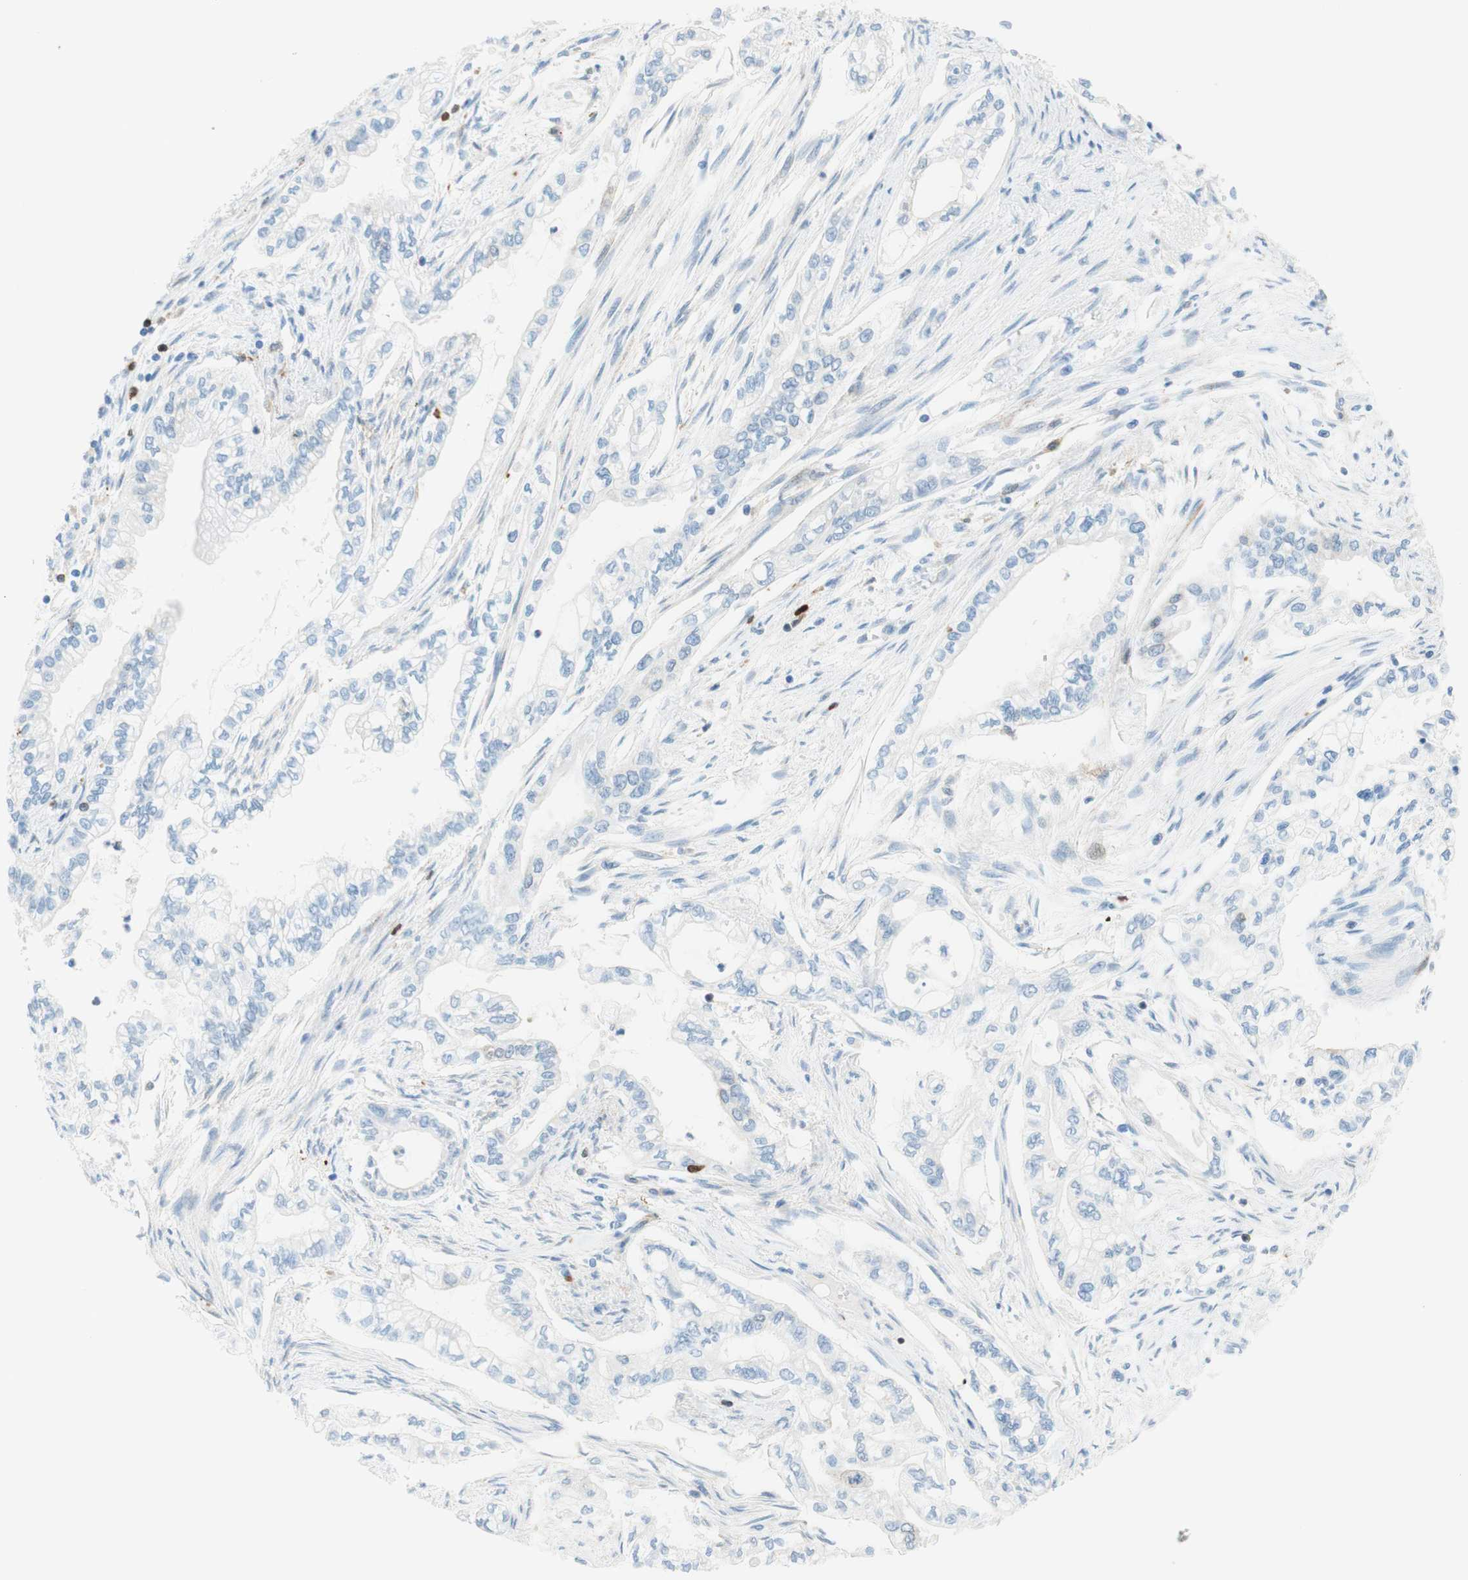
{"staining": {"intensity": "negative", "quantity": "none", "location": "none"}, "tissue": "pancreatic cancer", "cell_type": "Tumor cells", "image_type": "cancer", "snomed": [{"axis": "morphology", "description": "Normal tissue, NOS"}, {"axis": "topography", "description": "Pancreas"}], "caption": "This image is of pancreatic cancer stained with IHC to label a protein in brown with the nuclei are counter-stained blue. There is no expression in tumor cells.", "gene": "STMN1", "patient": {"sex": "male", "age": 42}}